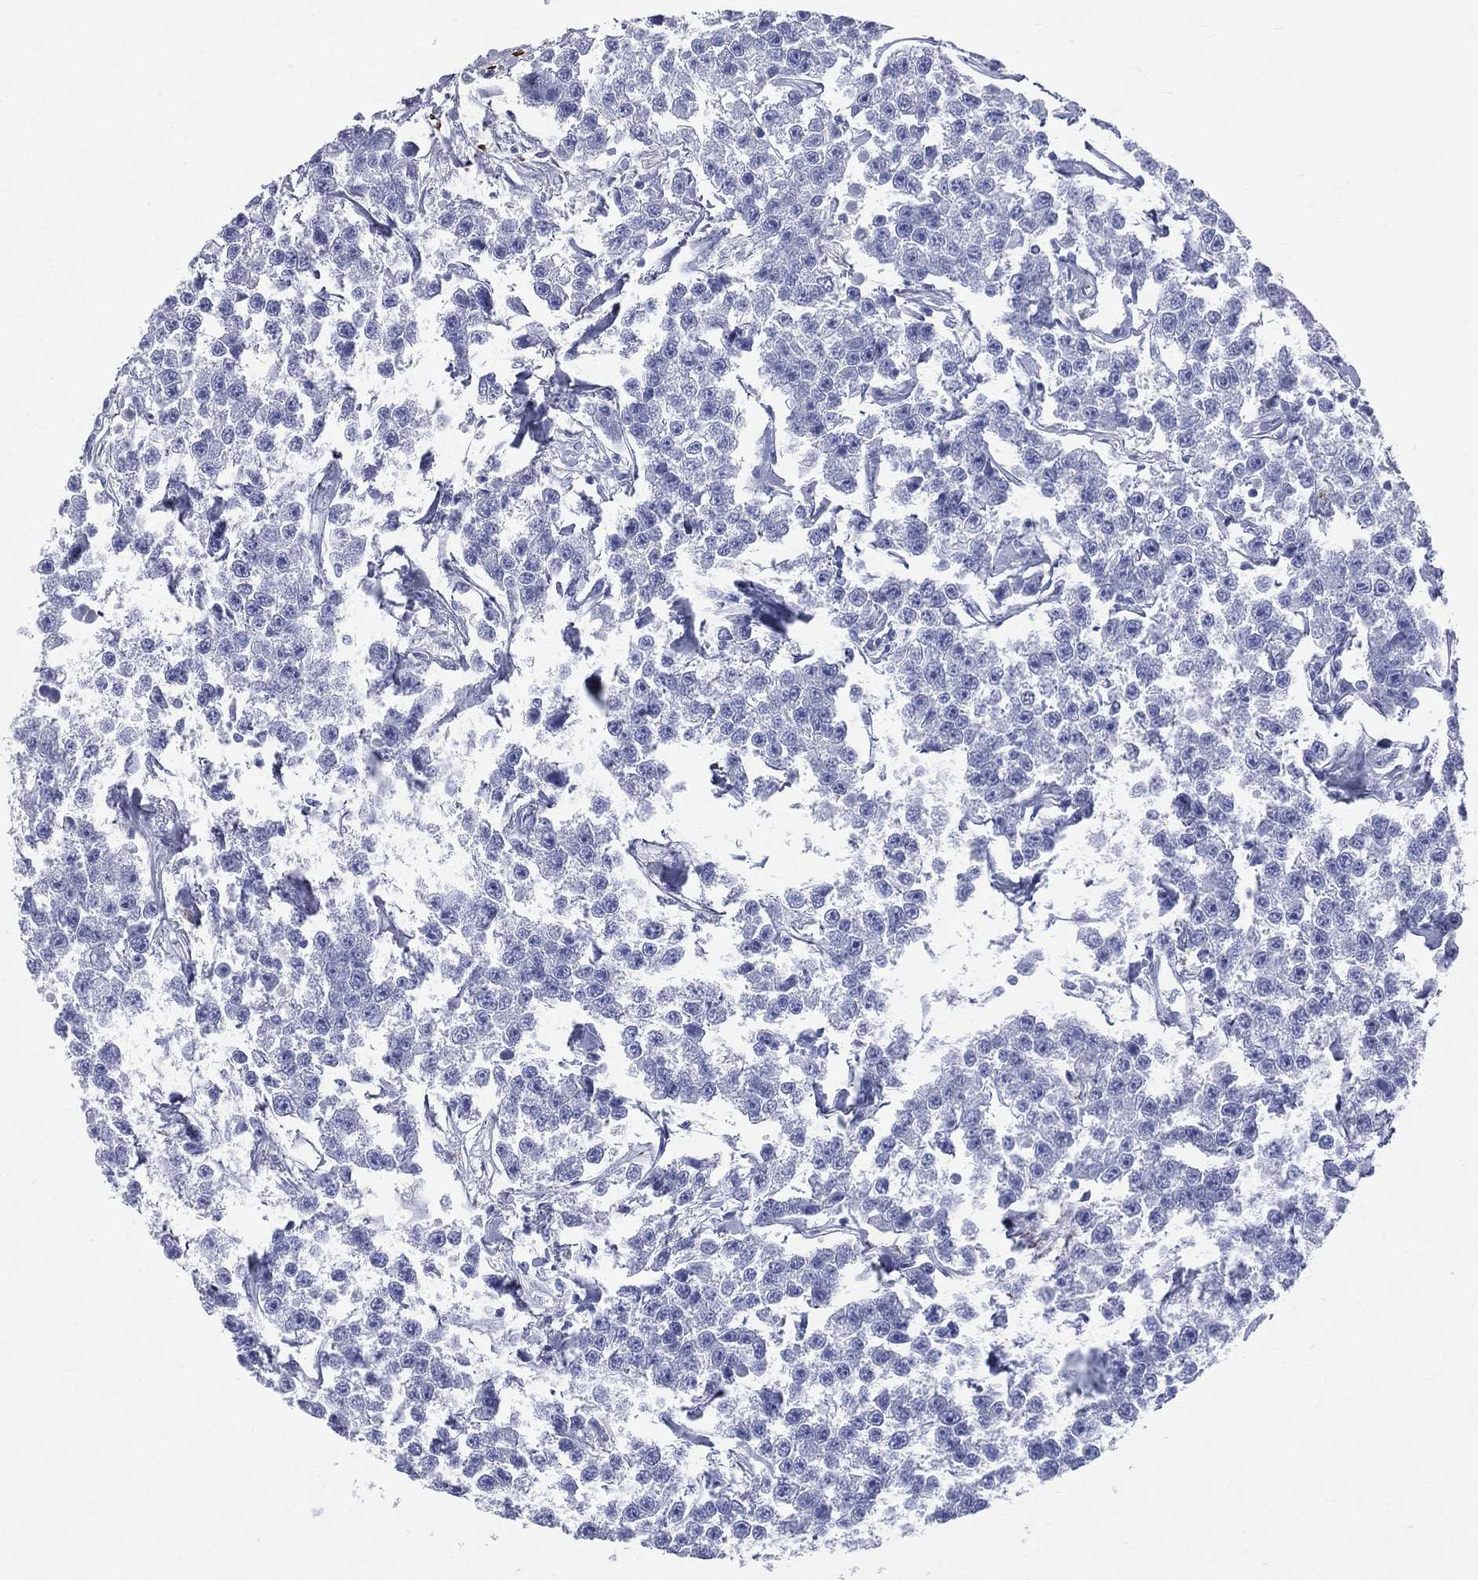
{"staining": {"intensity": "negative", "quantity": "none", "location": "none"}, "tissue": "testis cancer", "cell_type": "Tumor cells", "image_type": "cancer", "snomed": [{"axis": "morphology", "description": "Seminoma, NOS"}, {"axis": "topography", "description": "Testis"}], "caption": "Tumor cells show no significant protein staining in testis cancer (seminoma). Nuclei are stained in blue.", "gene": "SYP", "patient": {"sex": "male", "age": 59}}